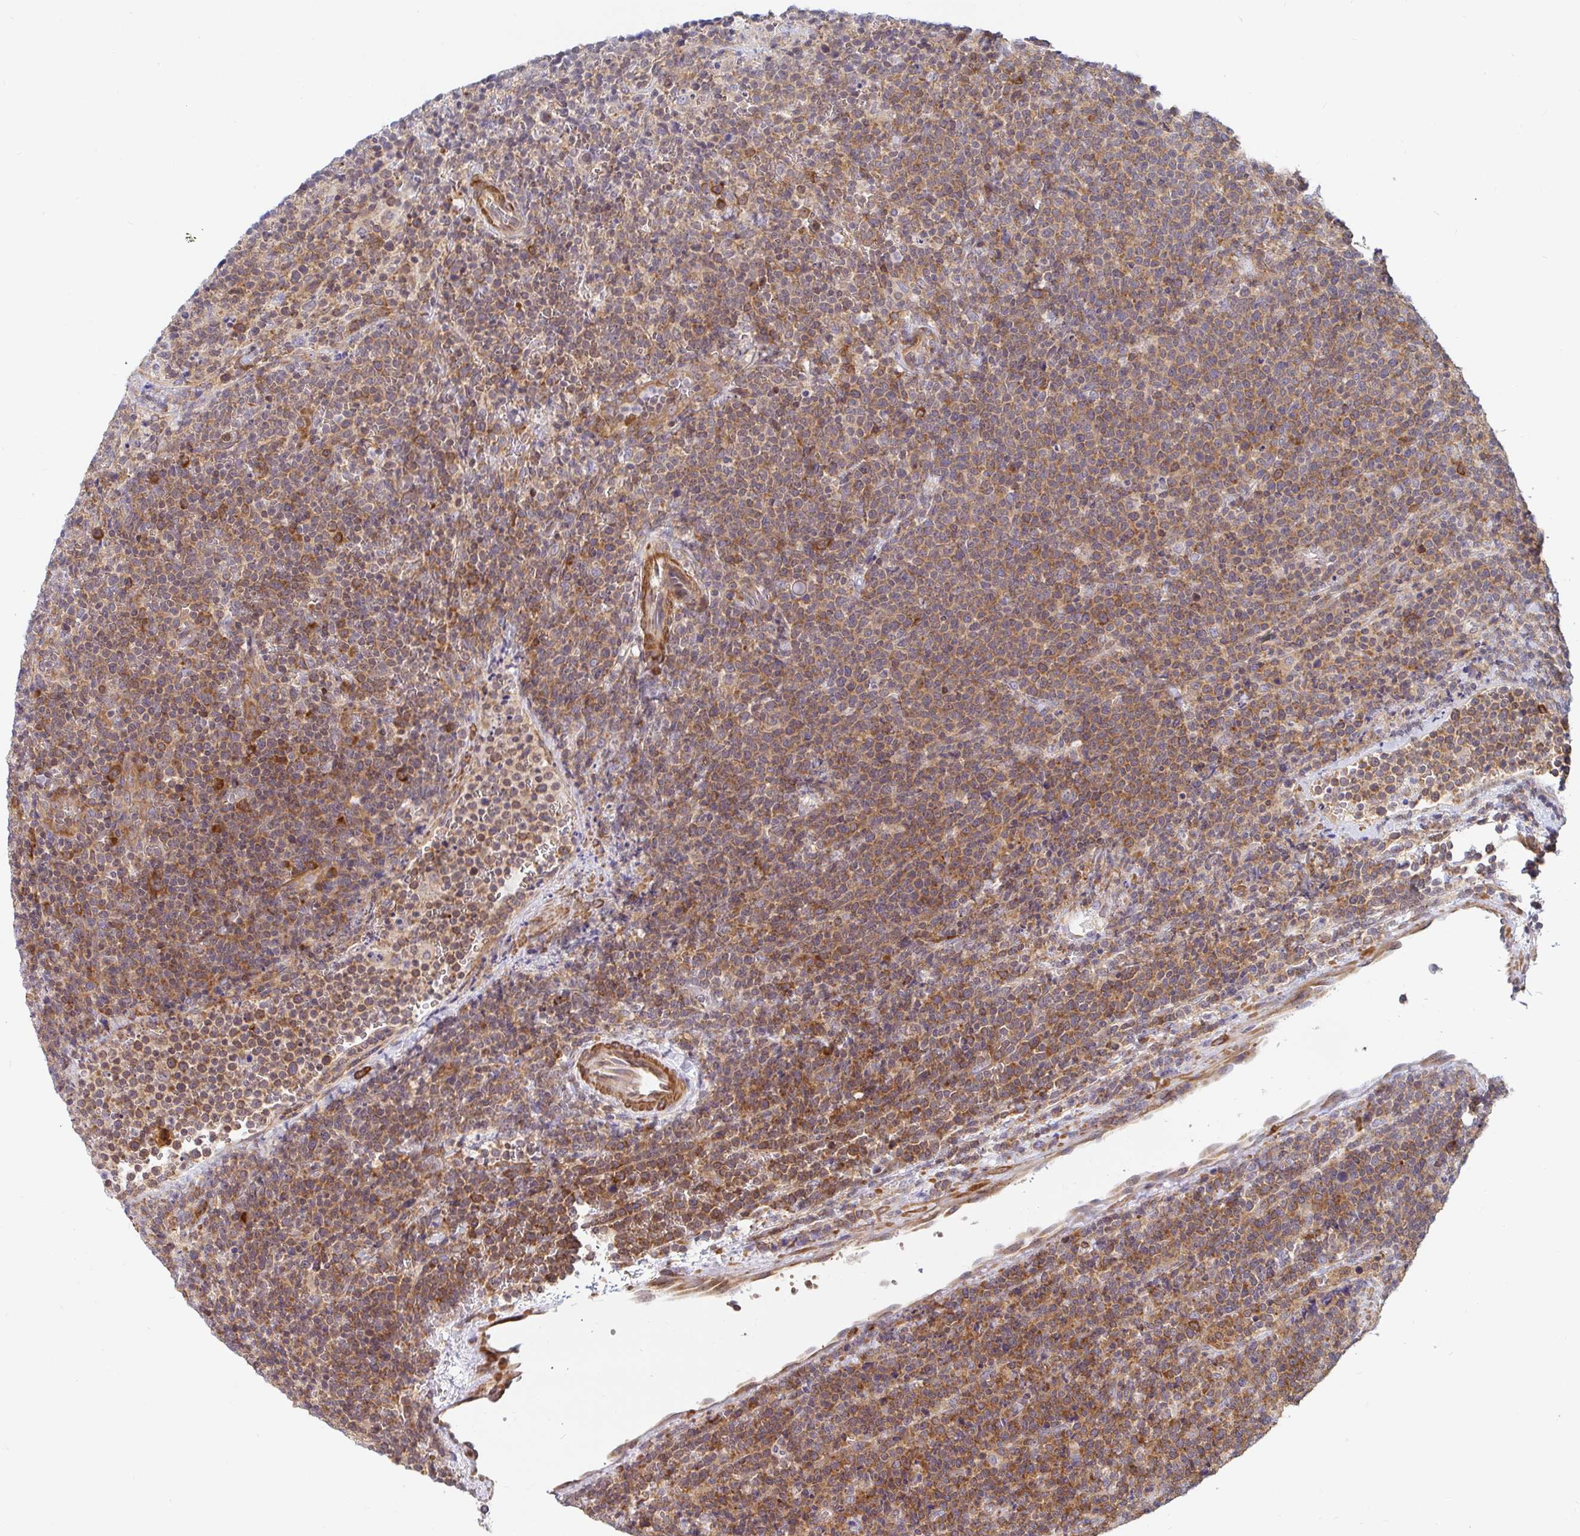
{"staining": {"intensity": "moderate", "quantity": ">75%", "location": "cytoplasmic/membranous"}, "tissue": "lymphoma", "cell_type": "Tumor cells", "image_type": "cancer", "snomed": [{"axis": "morphology", "description": "Malignant lymphoma, non-Hodgkin's type, High grade"}, {"axis": "topography", "description": "Lymph node"}], "caption": "The photomicrograph demonstrates immunohistochemical staining of lymphoma. There is moderate cytoplasmic/membranous positivity is present in approximately >75% of tumor cells. Immunohistochemistry (ihc) stains the protein in brown and the nuclei are stained blue.", "gene": "LARP1", "patient": {"sex": "male", "age": 61}}